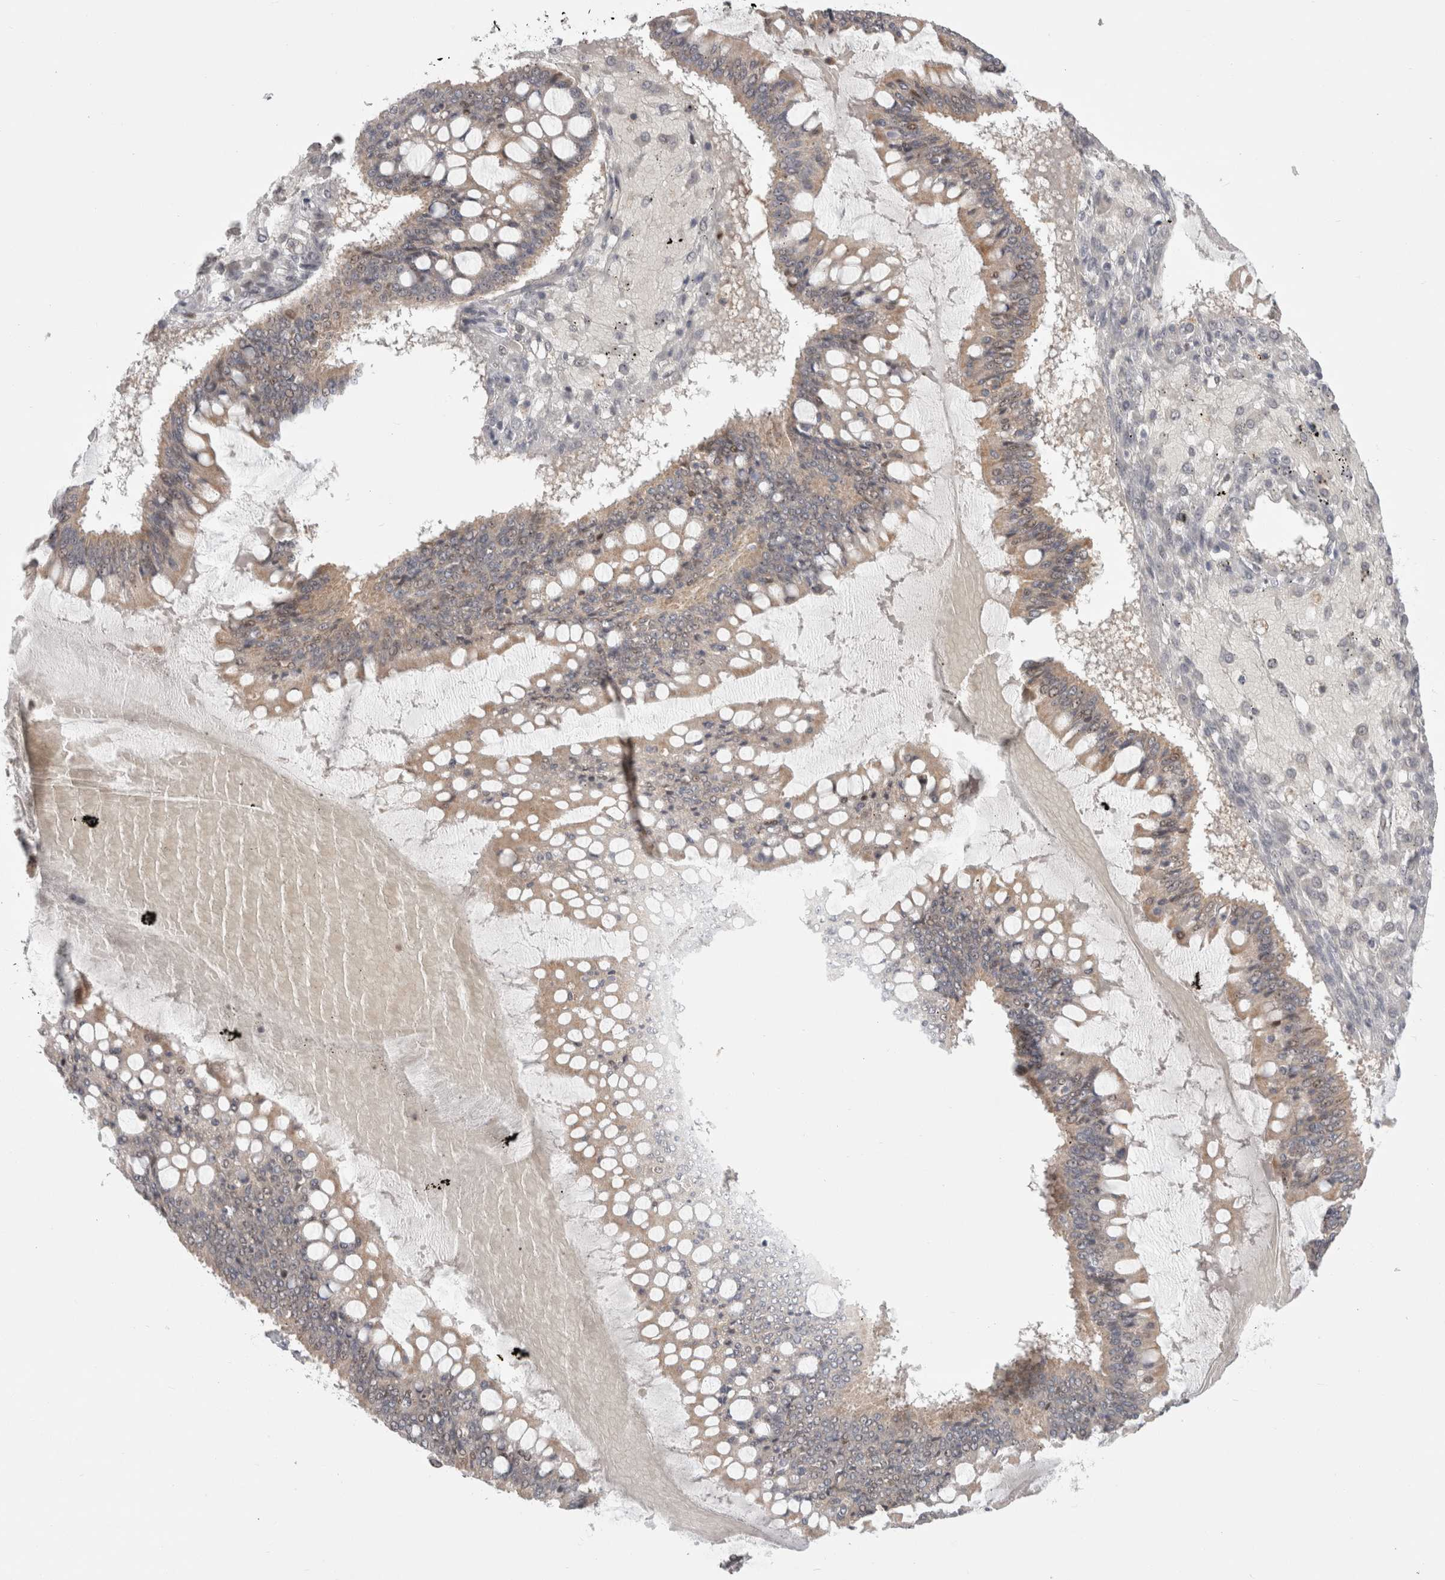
{"staining": {"intensity": "weak", "quantity": "25%-75%", "location": "cytoplasmic/membranous"}, "tissue": "ovarian cancer", "cell_type": "Tumor cells", "image_type": "cancer", "snomed": [{"axis": "morphology", "description": "Cystadenocarcinoma, mucinous, NOS"}, {"axis": "topography", "description": "Ovary"}], "caption": "An IHC photomicrograph of neoplastic tissue is shown. Protein staining in brown shows weak cytoplasmic/membranous positivity in ovarian mucinous cystadenocarcinoma within tumor cells.", "gene": "SENP6", "patient": {"sex": "female", "age": 73}}